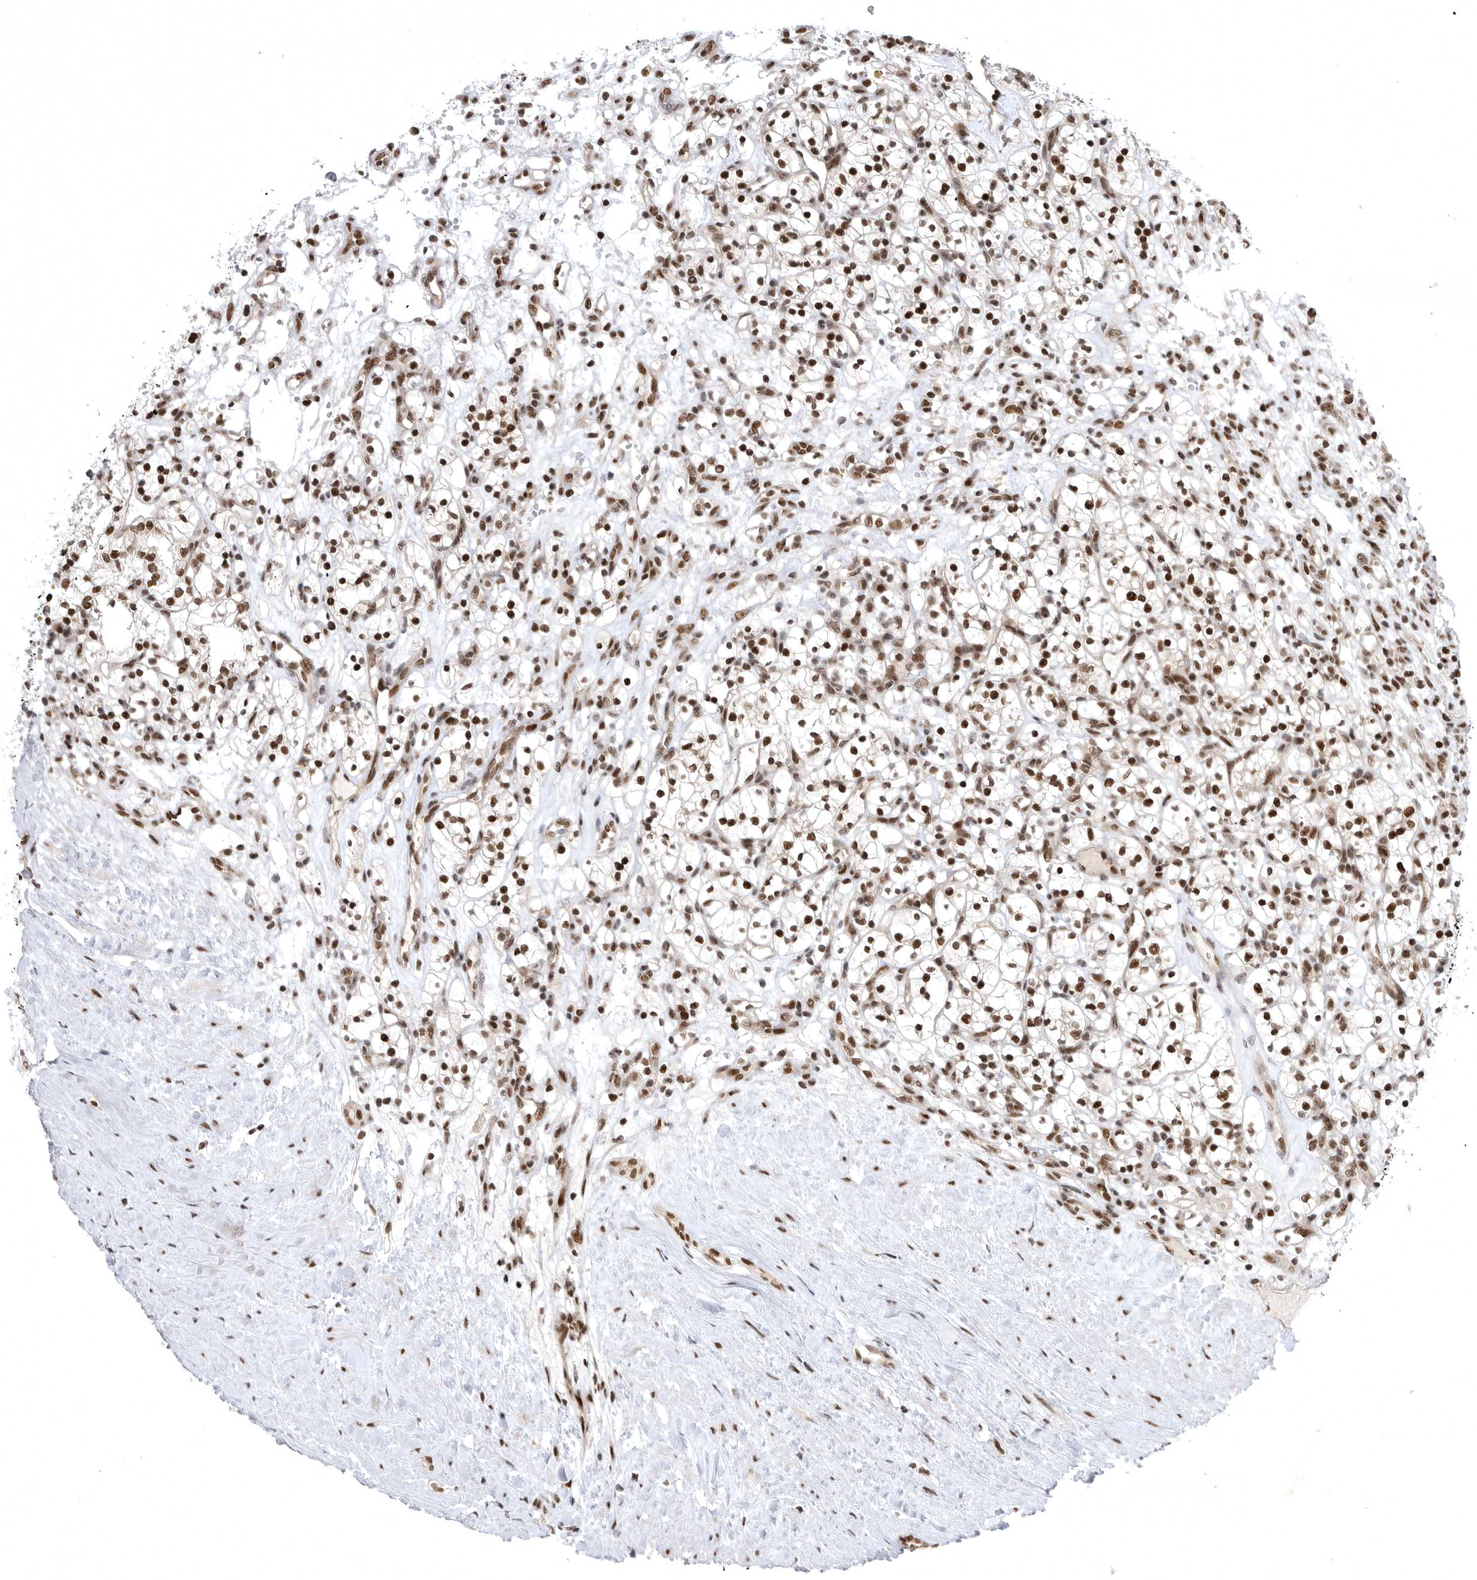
{"staining": {"intensity": "strong", "quantity": ">75%", "location": "nuclear"}, "tissue": "renal cancer", "cell_type": "Tumor cells", "image_type": "cancer", "snomed": [{"axis": "morphology", "description": "Adenocarcinoma, NOS"}, {"axis": "topography", "description": "Kidney"}], "caption": "Immunohistochemistry (IHC) image of human renal cancer stained for a protein (brown), which displays high levels of strong nuclear positivity in about >75% of tumor cells.", "gene": "ZNF830", "patient": {"sex": "female", "age": 57}}